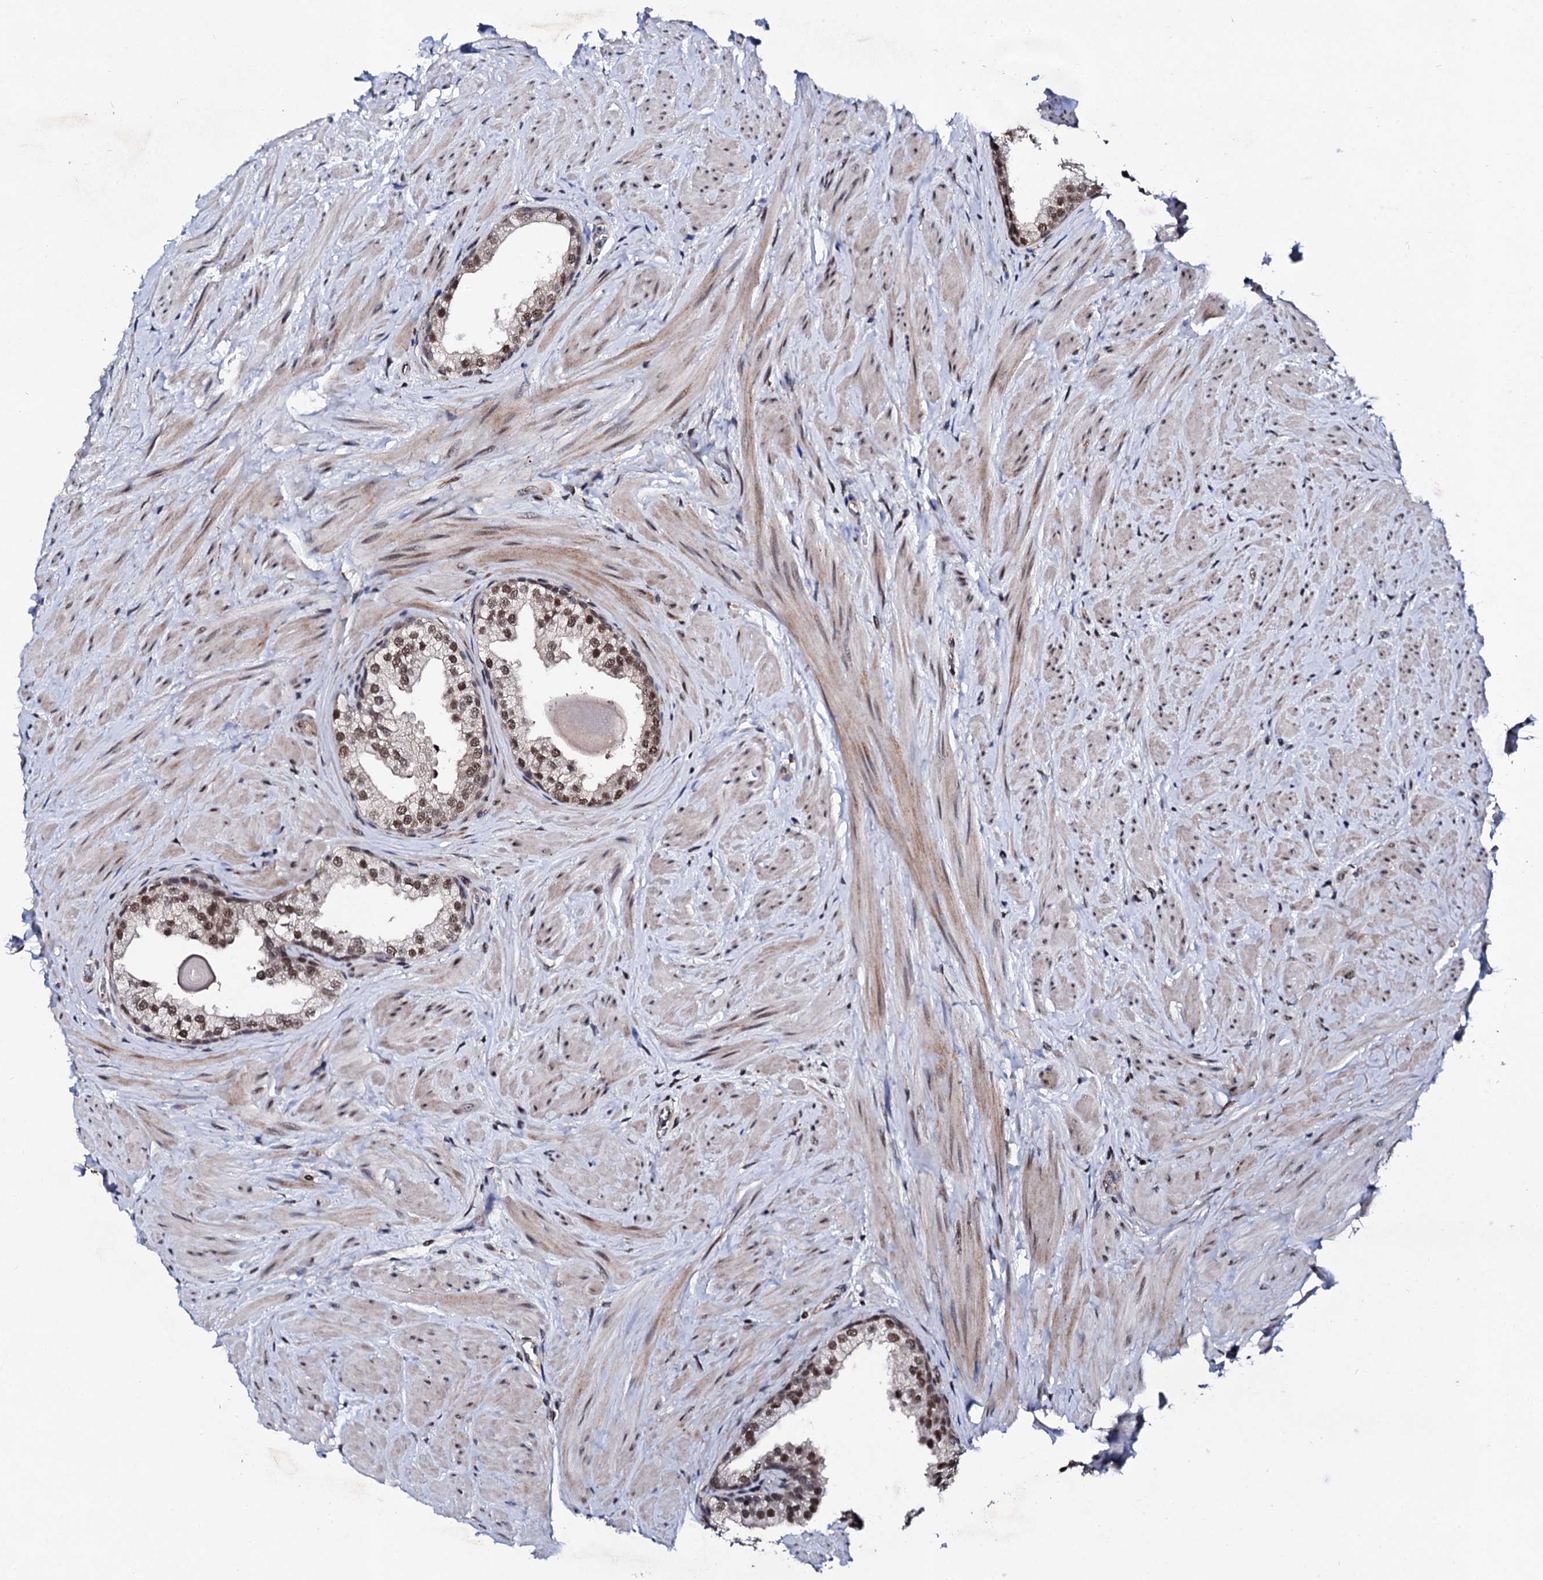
{"staining": {"intensity": "moderate", "quantity": ">75%", "location": "nuclear"}, "tissue": "prostate", "cell_type": "Glandular cells", "image_type": "normal", "snomed": [{"axis": "morphology", "description": "Normal tissue, NOS"}, {"axis": "topography", "description": "Prostate"}], "caption": "Immunohistochemical staining of normal prostate demonstrates medium levels of moderate nuclear positivity in about >75% of glandular cells. Ihc stains the protein in brown and the nuclei are stained blue.", "gene": "CSTF3", "patient": {"sex": "male", "age": 48}}